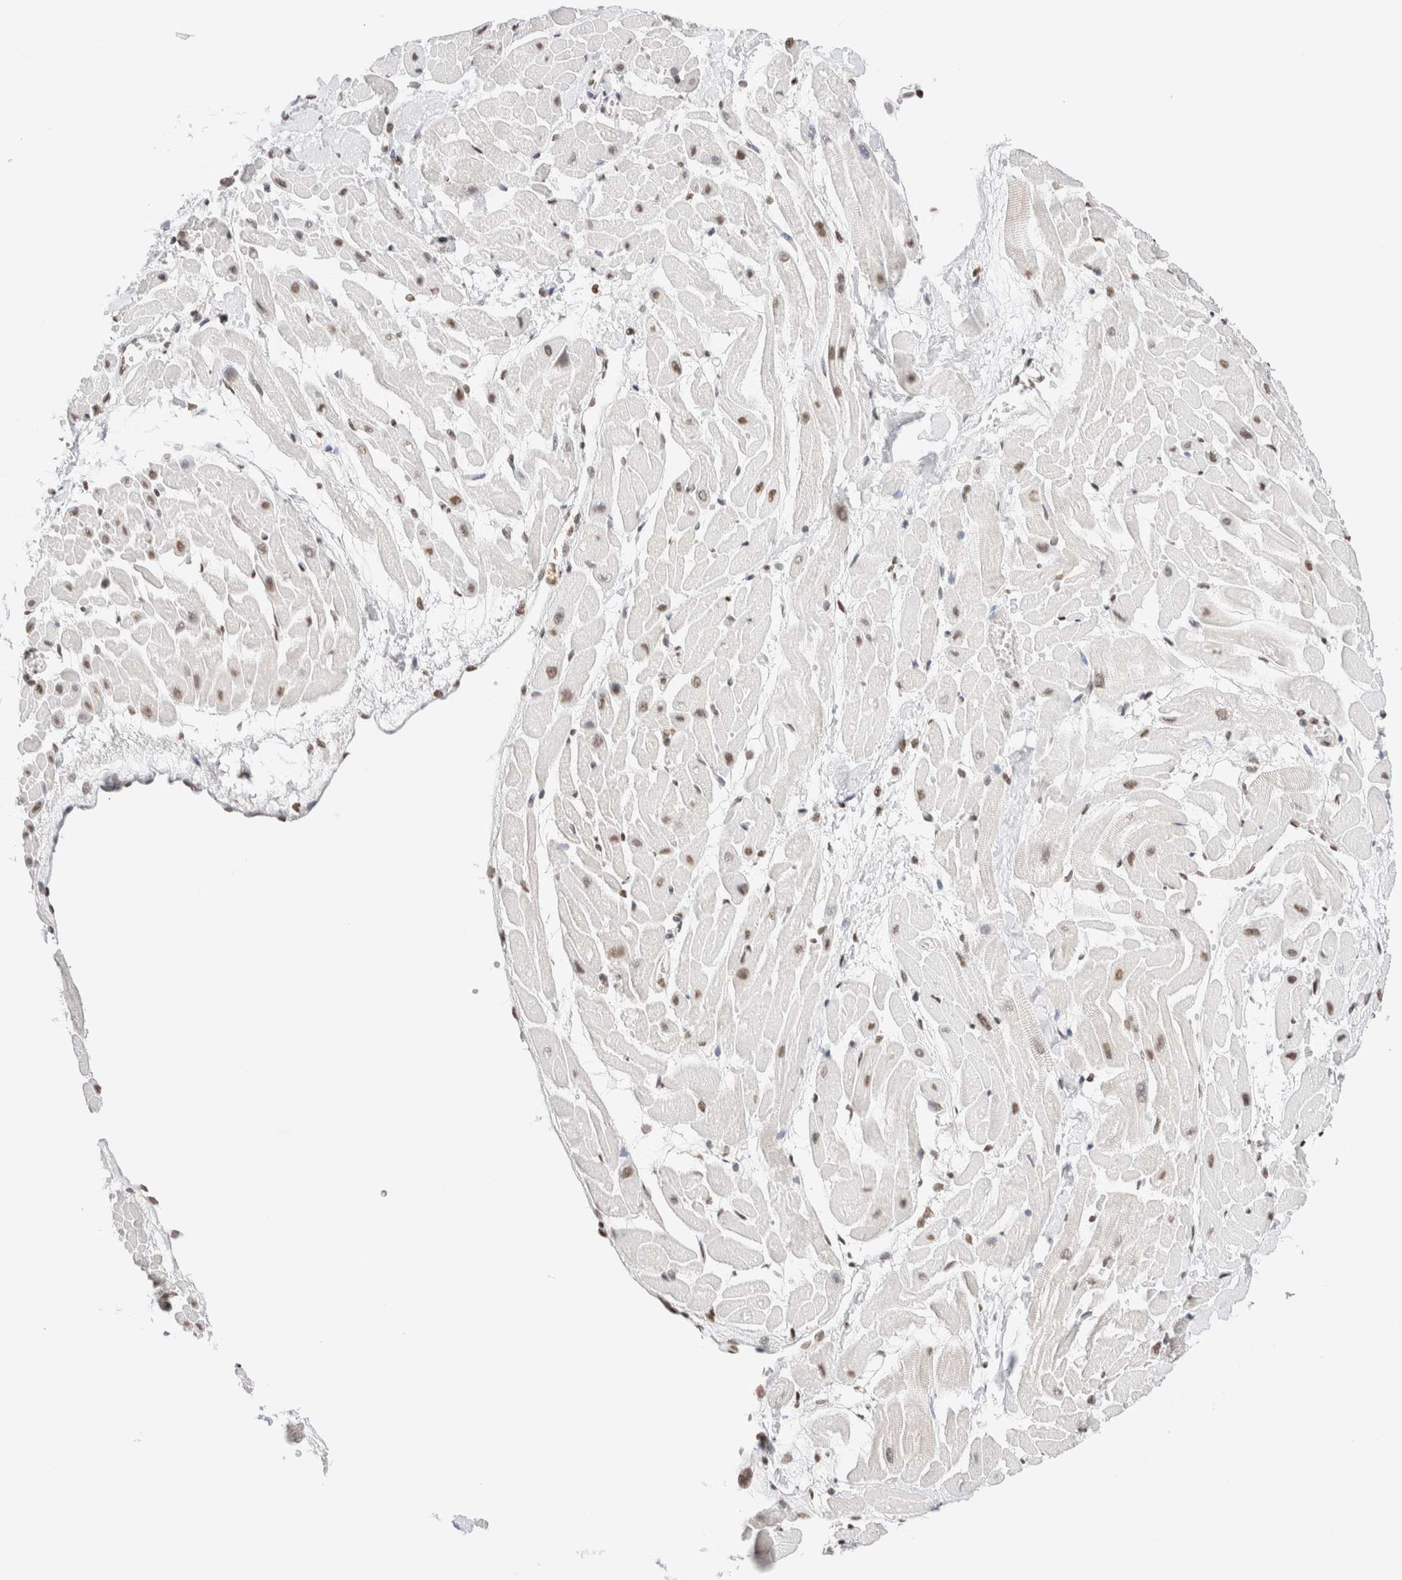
{"staining": {"intensity": "moderate", "quantity": "<25%", "location": "nuclear"}, "tissue": "heart muscle", "cell_type": "Cardiomyocytes", "image_type": "normal", "snomed": [{"axis": "morphology", "description": "Normal tissue, NOS"}, {"axis": "topography", "description": "Heart"}], "caption": "Protein staining by immunohistochemistry demonstrates moderate nuclear staining in about <25% of cardiomyocytes in normal heart muscle. Immunohistochemistry stains the protein of interest in brown and the nuclei are stained blue.", "gene": "SUPT3H", "patient": {"sex": "male", "age": 45}}